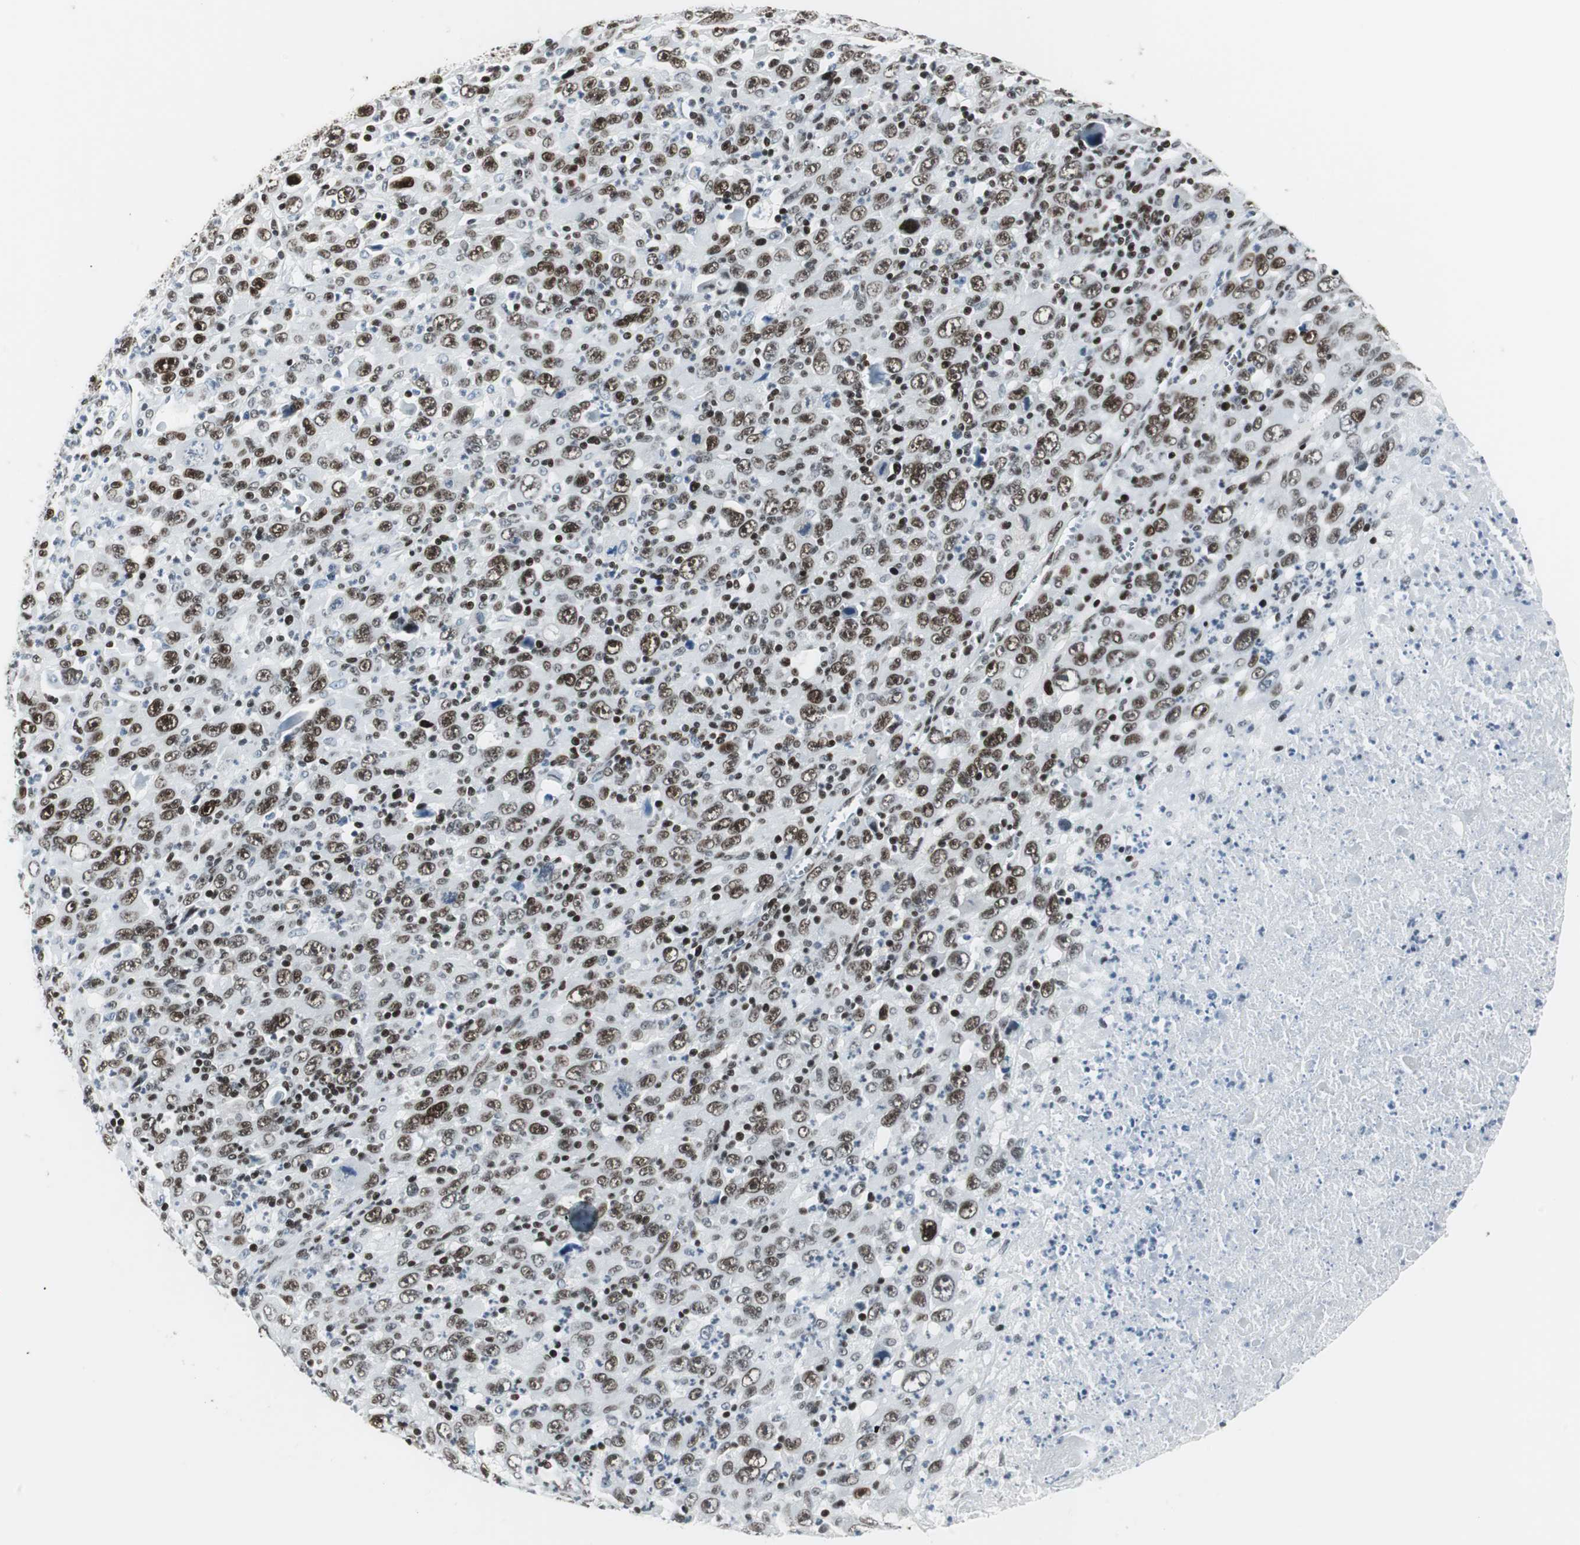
{"staining": {"intensity": "strong", "quantity": ">75%", "location": "nuclear"}, "tissue": "melanoma", "cell_type": "Tumor cells", "image_type": "cancer", "snomed": [{"axis": "morphology", "description": "Malignant melanoma, Metastatic site"}, {"axis": "topography", "description": "Skin"}], "caption": "An image of human malignant melanoma (metastatic site) stained for a protein demonstrates strong nuclear brown staining in tumor cells.", "gene": "MEF2D", "patient": {"sex": "female", "age": 56}}